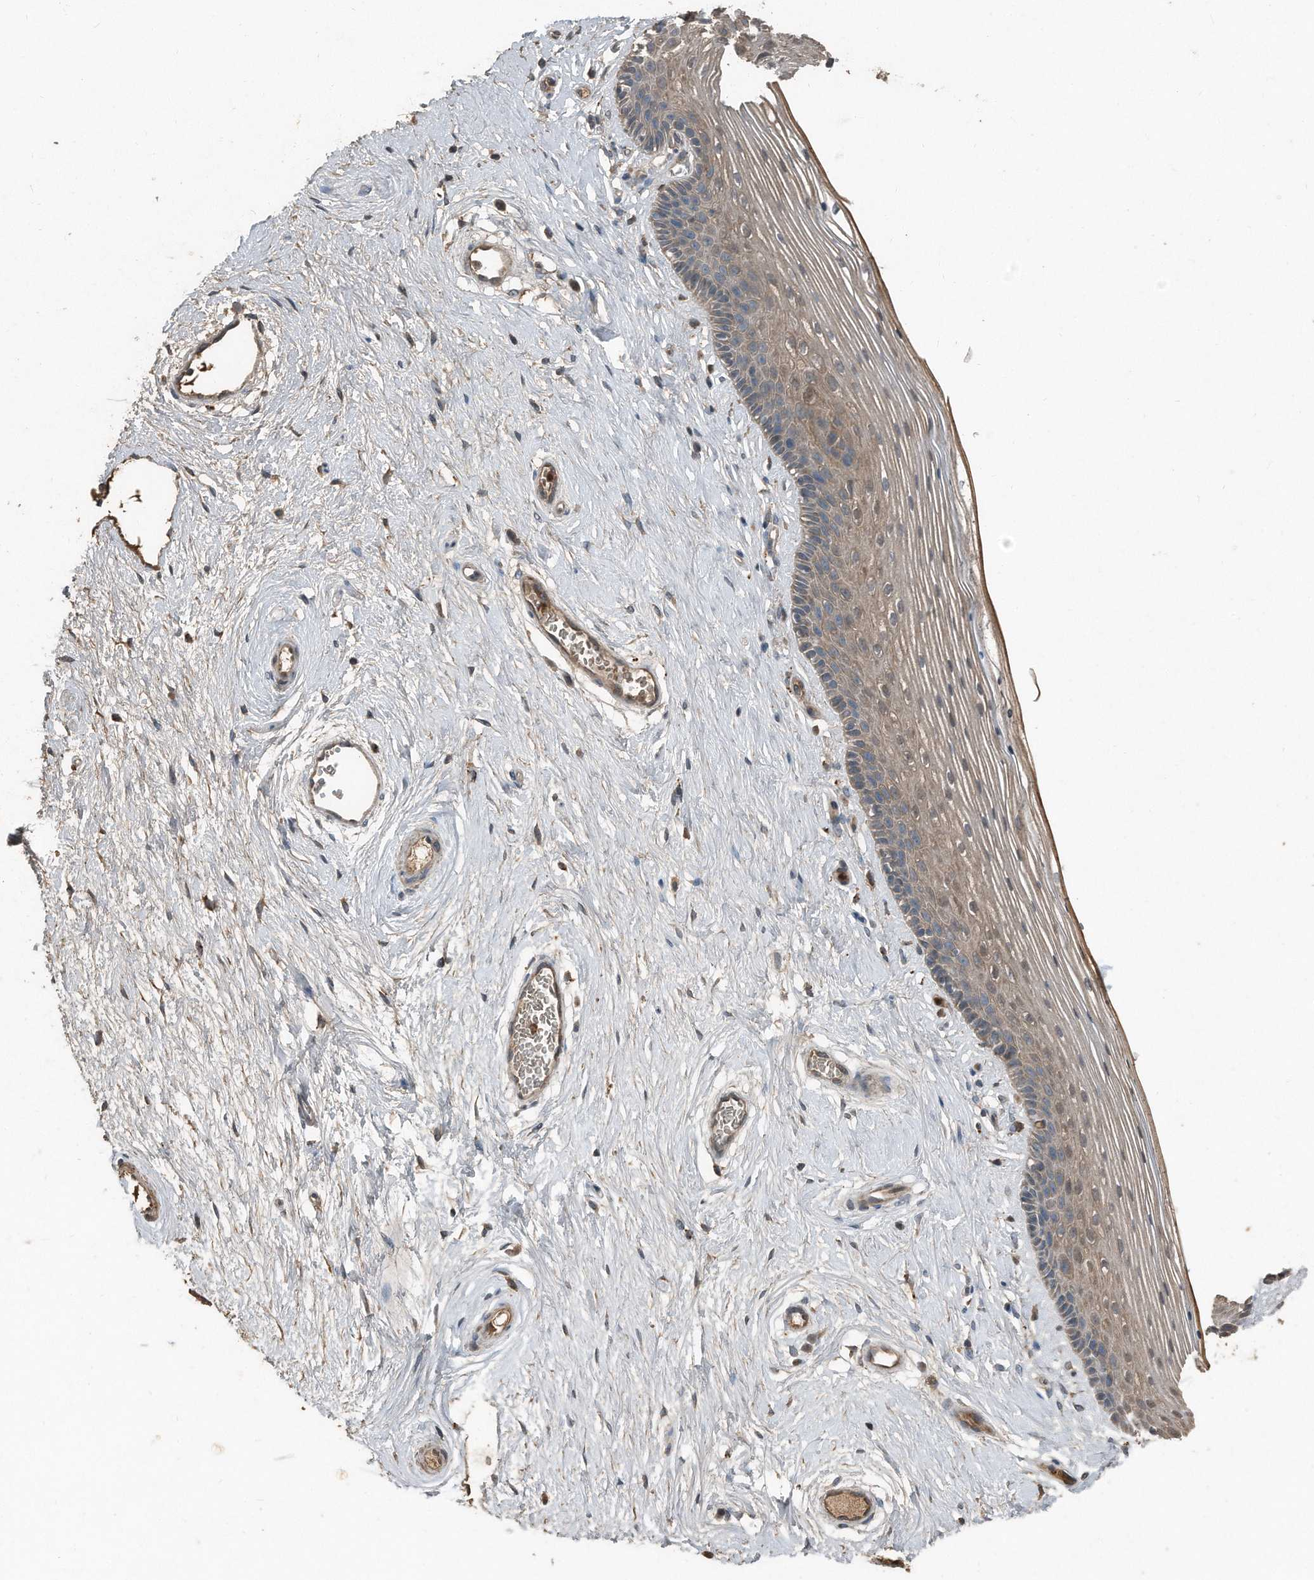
{"staining": {"intensity": "moderate", "quantity": ">75%", "location": "cytoplasmic/membranous"}, "tissue": "vagina", "cell_type": "Squamous epithelial cells", "image_type": "normal", "snomed": [{"axis": "morphology", "description": "Normal tissue, NOS"}, {"axis": "topography", "description": "Vagina"}], "caption": "High-magnification brightfield microscopy of normal vagina stained with DAB (brown) and counterstained with hematoxylin (blue). squamous epithelial cells exhibit moderate cytoplasmic/membranous staining is identified in about>75% of cells. The staining was performed using DAB, with brown indicating positive protein expression. Nuclei are stained blue with hematoxylin.", "gene": "C9", "patient": {"sex": "female", "age": 46}}